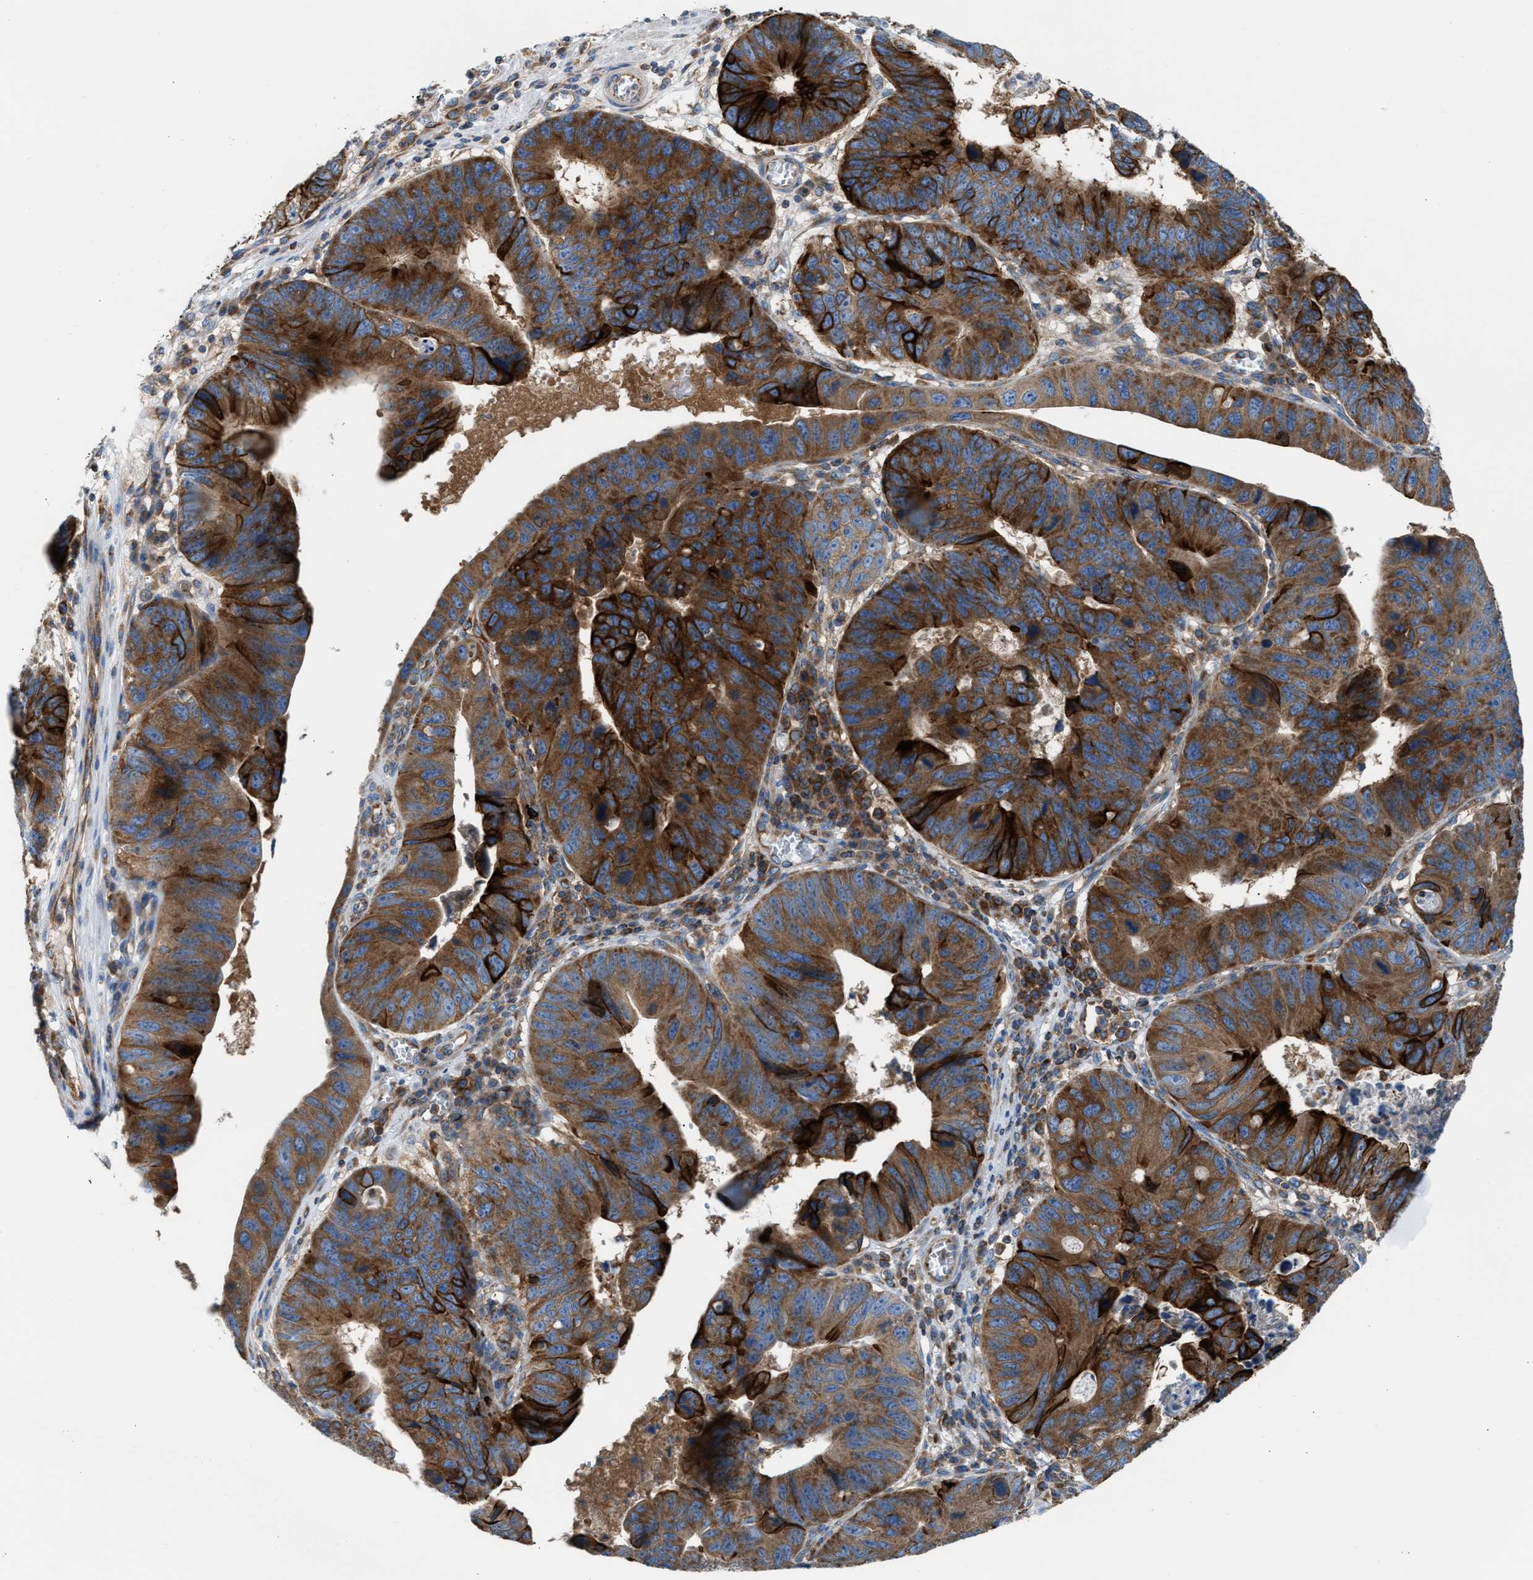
{"staining": {"intensity": "strong", "quantity": ">75%", "location": "cytoplasmic/membranous"}, "tissue": "stomach cancer", "cell_type": "Tumor cells", "image_type": "cancer", "snomed": [{"axis": "morphology", "description": "Adenocarcinoma, NOS"}, {"axis": "topography", "description": "Stomach"}], "caption": "DAB (3,3'-diaminobenzidine) immunohistochemical staining of human adenocarcinoma (stomach) shows strong cytoplasmic/membranous protein positivity in approximately >75% of tumor cells.", "gene": "TBC1D15", "patient": {"sex": "male", "age": 59}}